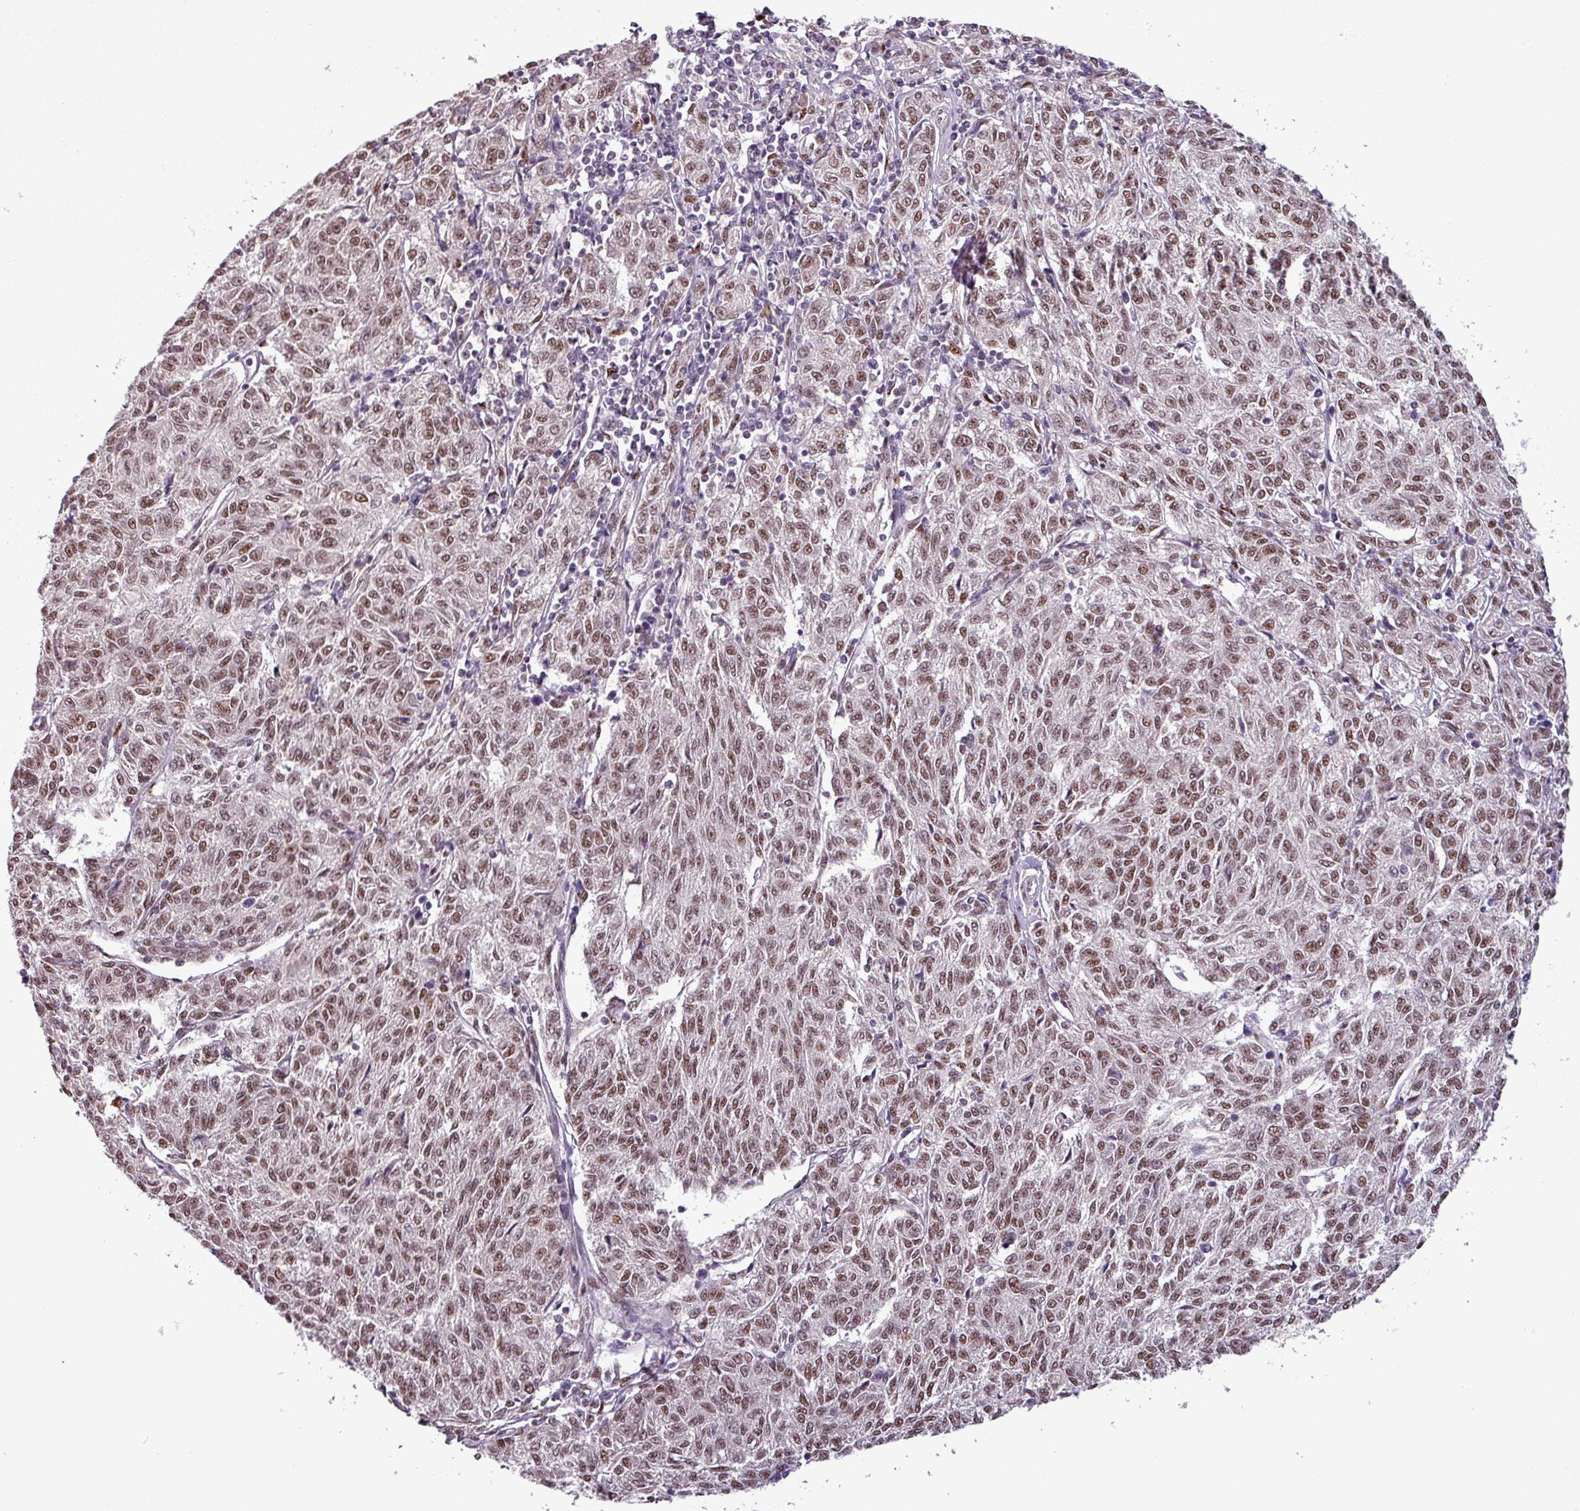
{"staining": {"intensity": "moderate", "quantity": ">75%", "location": "nuclear"}, "tissue": "melanoma", "cell_type": "Tumor cells", "image_type": "cancer", "snomed": [{"axis": "morphology", "description": "Malignant melanoma, NOS"}, {"axis": "topography", "description": "Skin"}], "caption": "Brown immunohistochemical staining in human melanoma displays moderate nuclear expression in about >75% of tumor cells.", "gene": "IRF2BPL", "patient": {"sex": "female", "age": 72}}